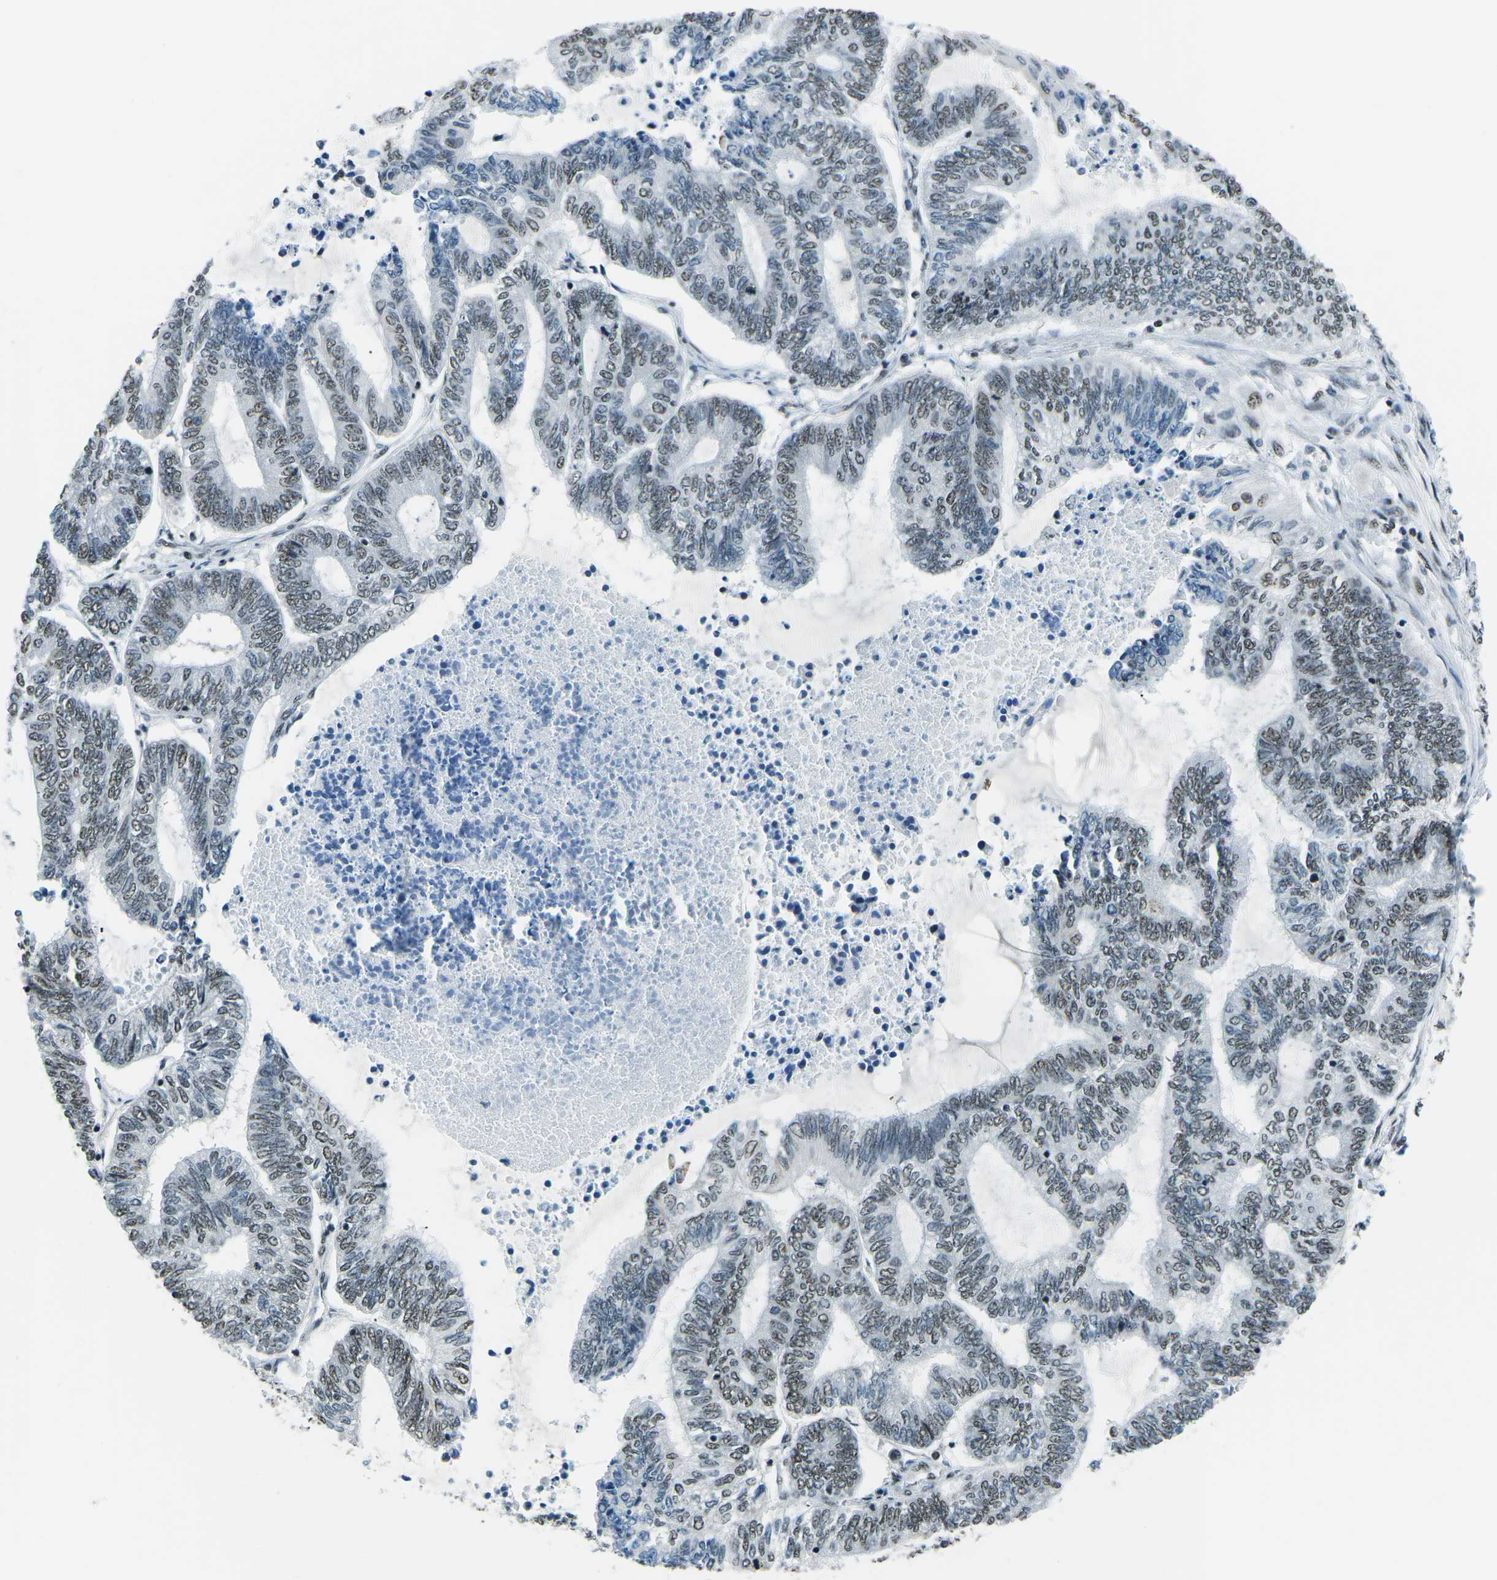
{"staining": {"intensity": "weak", "quantity": ">75%", "location": "nuclear"}, "tissue": "endometrial cancer", "cell_type": "Tumor cells", "image_type": "cancer", "snomed": [{"axis": "morphology", "description": "Adenocarcinoma, NOS"}, {"axis": "topography", "description": "Uterus"}, {"axis": "topography", "description": "Endometrium"}], "caption": "DAB immunohistochemical staining of human adenocarcinoma (endometrial) displays weak nuclear protein expression in about >75% of tumor cells. (brown staining indicates protein expression, while blue staining denotes nuclei).", "gene": "RBL2", "patient": {"sex": "female", "age": 70}}